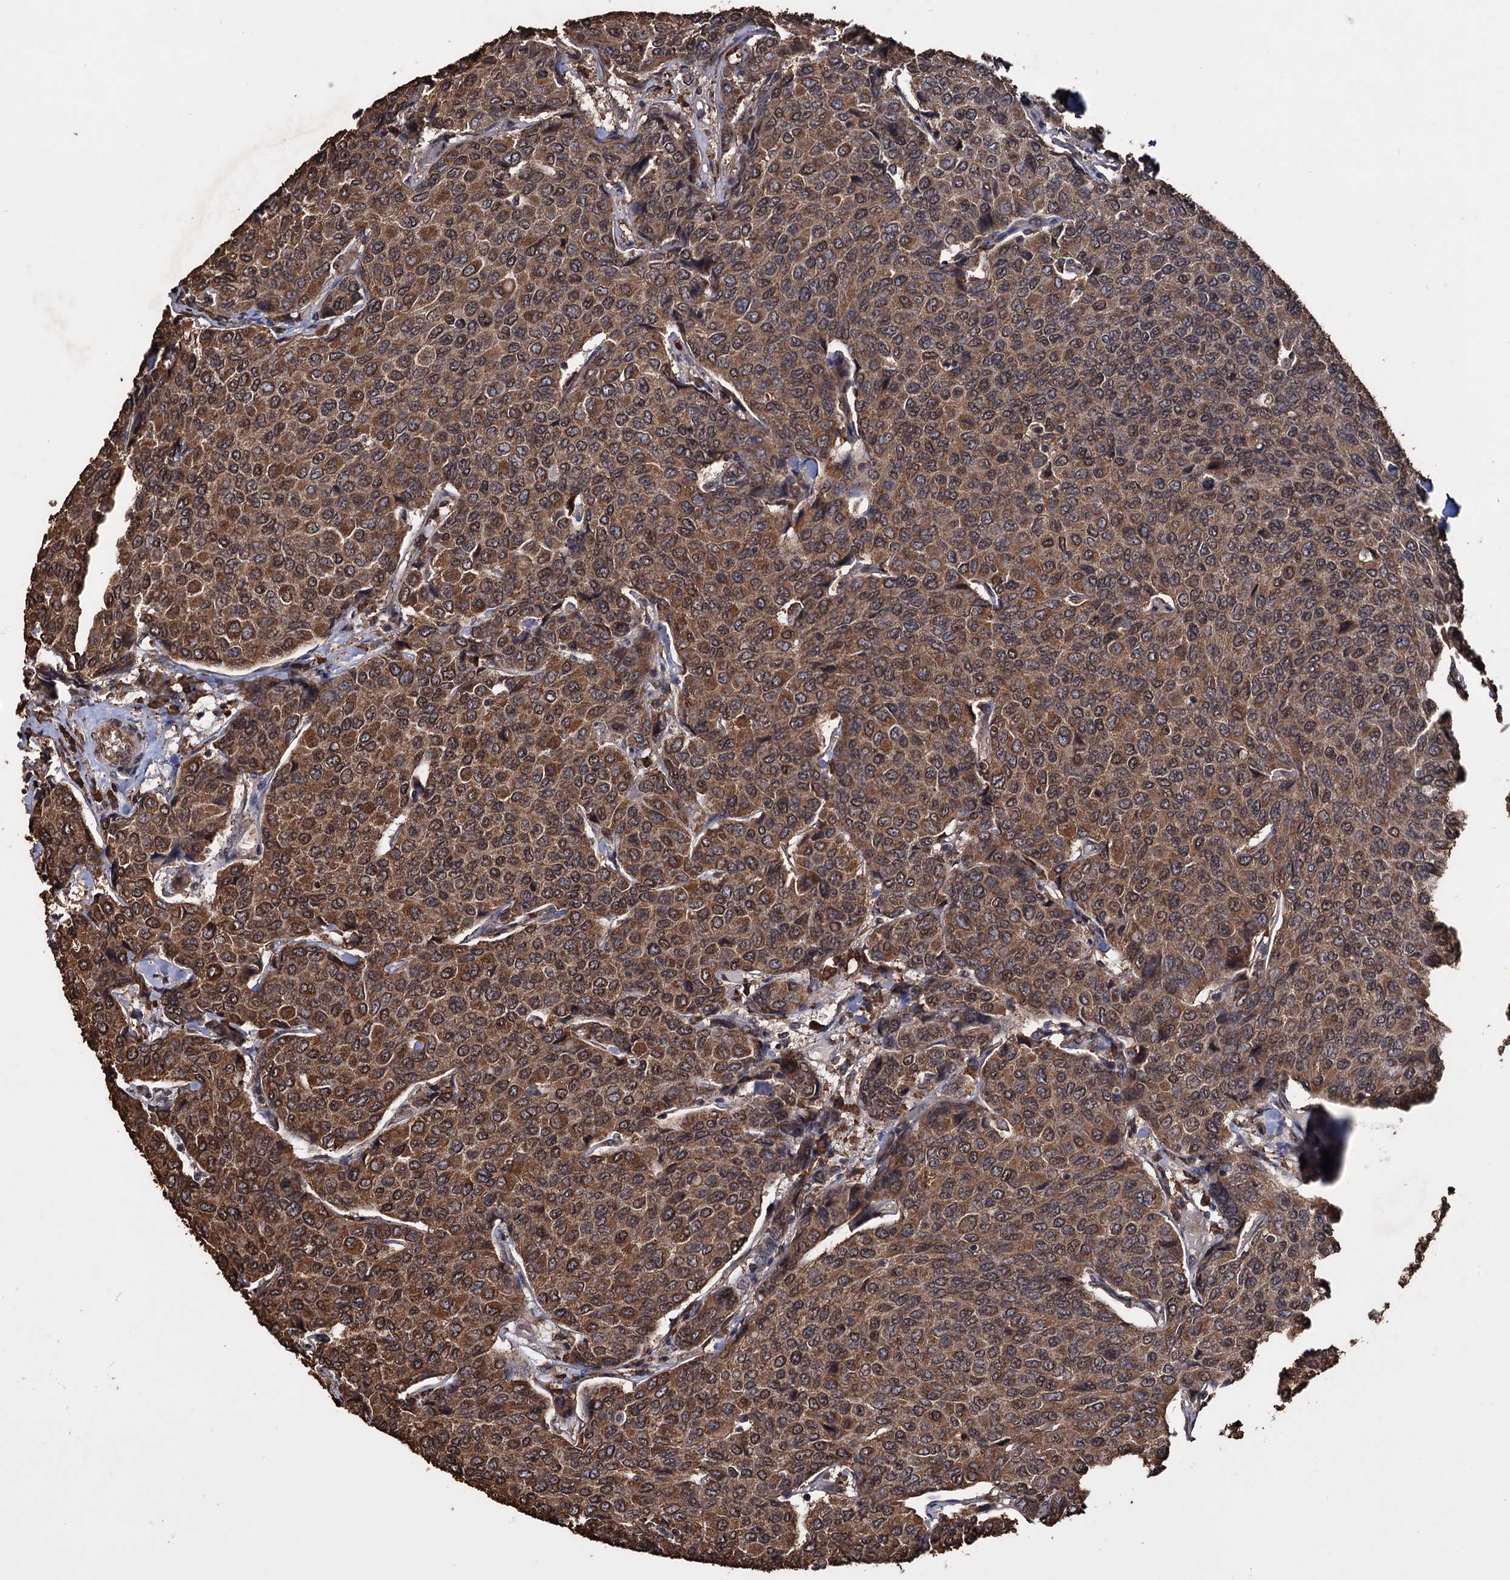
{"staining": {"intensity": "moderate", "quantity": ">75%", "location": "cytoplasmic/membranous,nuclear"}, "tissue": "breast cancer", "cell_type": "Tumor cells", "image_type": "cancer", "snomed": [{"axis": "morphology", "description": "Duct carcinoma"}, {"axis": "topography", "description": "Breast"}], "caption": "Immunohistochemistry (IHC) image of breast infiltrating ductal carcinoma stained for a protein (brown), which demonstrates medium levels of moderate cytoplasmic/membranous and nuclear staining in approximately >75% of tumor cells.", "gene": "TBC1D12", "patient": {"sex": "female", "age": 55}}